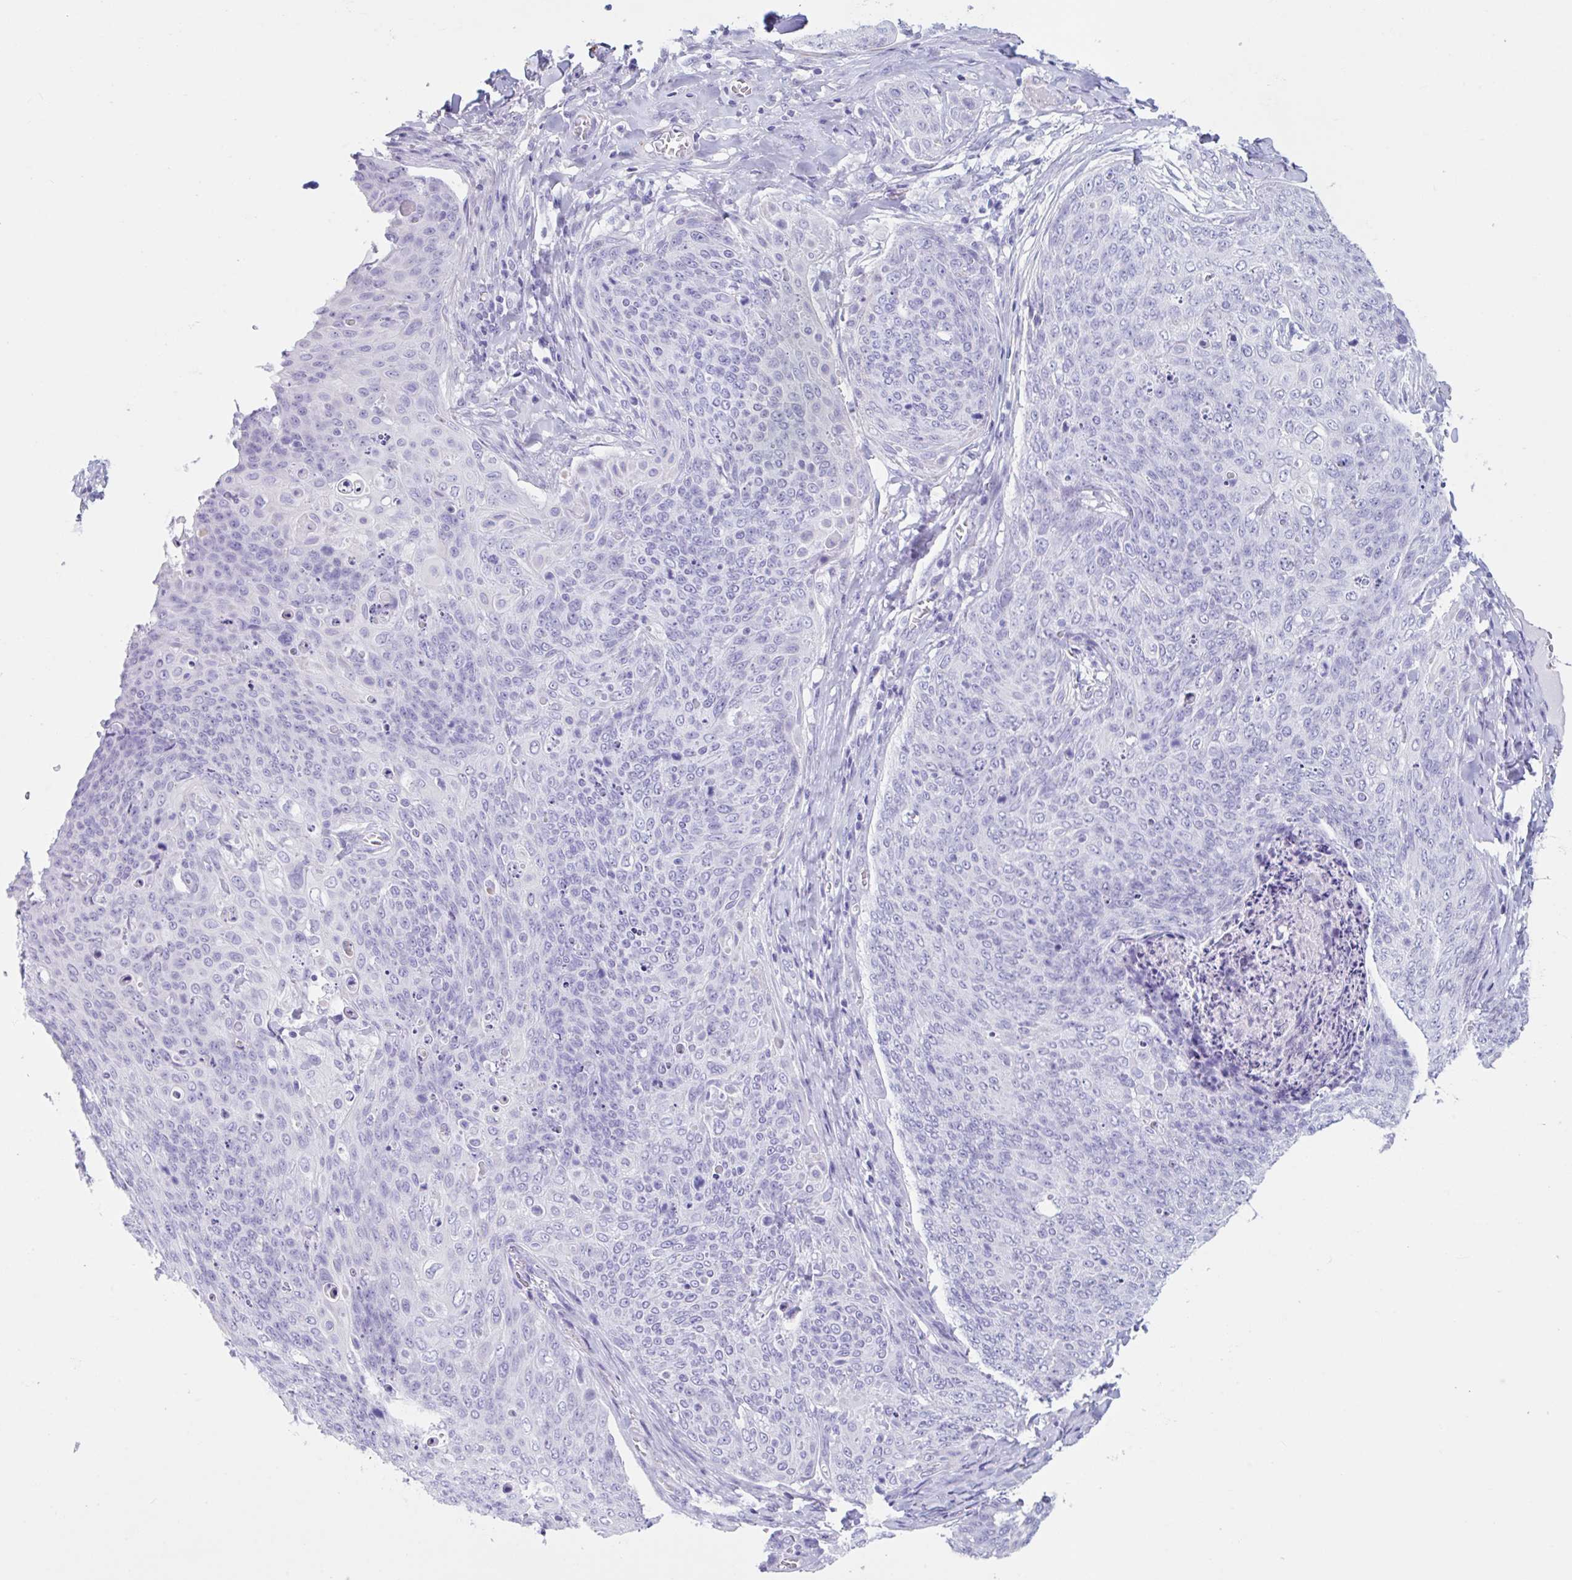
{"staining": {"intensity": "negative", "quantity": "none", "location": "none"}, "tissue": "skin cancer", "cell_type": "Tumor cells", "image_type": "cancer", "snomed": [{"axis": "morphology", "description": "Squamous cell carcinoma, NOS"}, {"axis": "topography", "description": "Skin"}, {"axis": "topography", "description": "Vulva"}], "caption": "Skin squamous cell carcinoma stained for a protein using immunohistochemistry (IHC) displays no expression tumor cells.", "gene": "TAS2R41", "patient": {"sex": "female", "age": 85}}